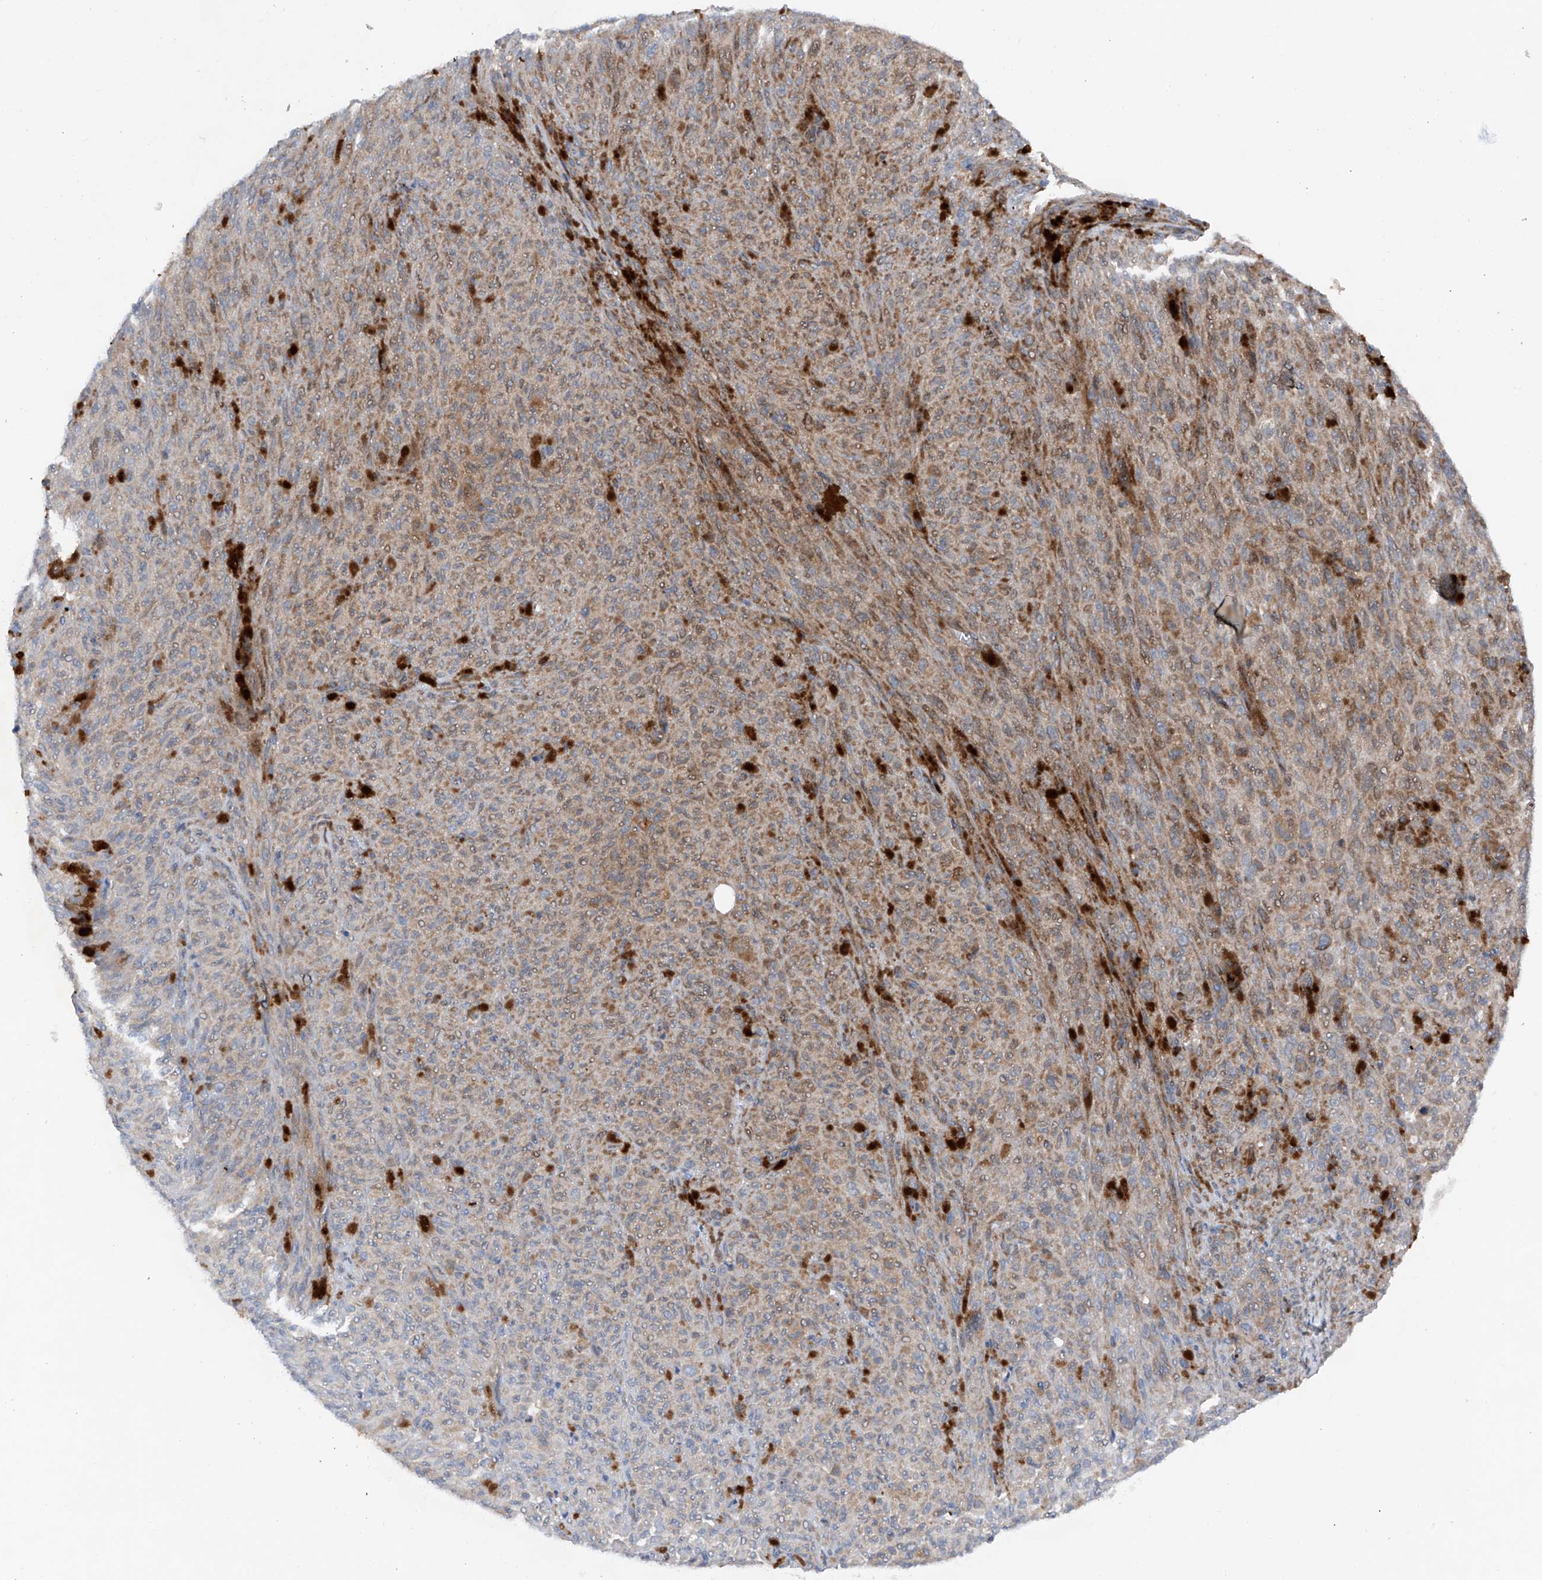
{"staining": {"intensity": "moderate", "quantity": ">75%", "location": "cytoplasmic/membranous"}, "tissue": "melanoma", "cell_type": "Tumor cells", "image_type": "cancer", "snomed": [{"axis": "morphology", "description": "Malignant melanoma, NOS"}, {"axis": "topography", "description": "Skin"}], "caption": "Human malignant melanoma stained for a protein (brown) shows moderate cytoplasmic/membranous positive positivity in approximately >75% of tumor cells.", "gene": "DAD1", "patient": {"sex": "female", "age": 82}}